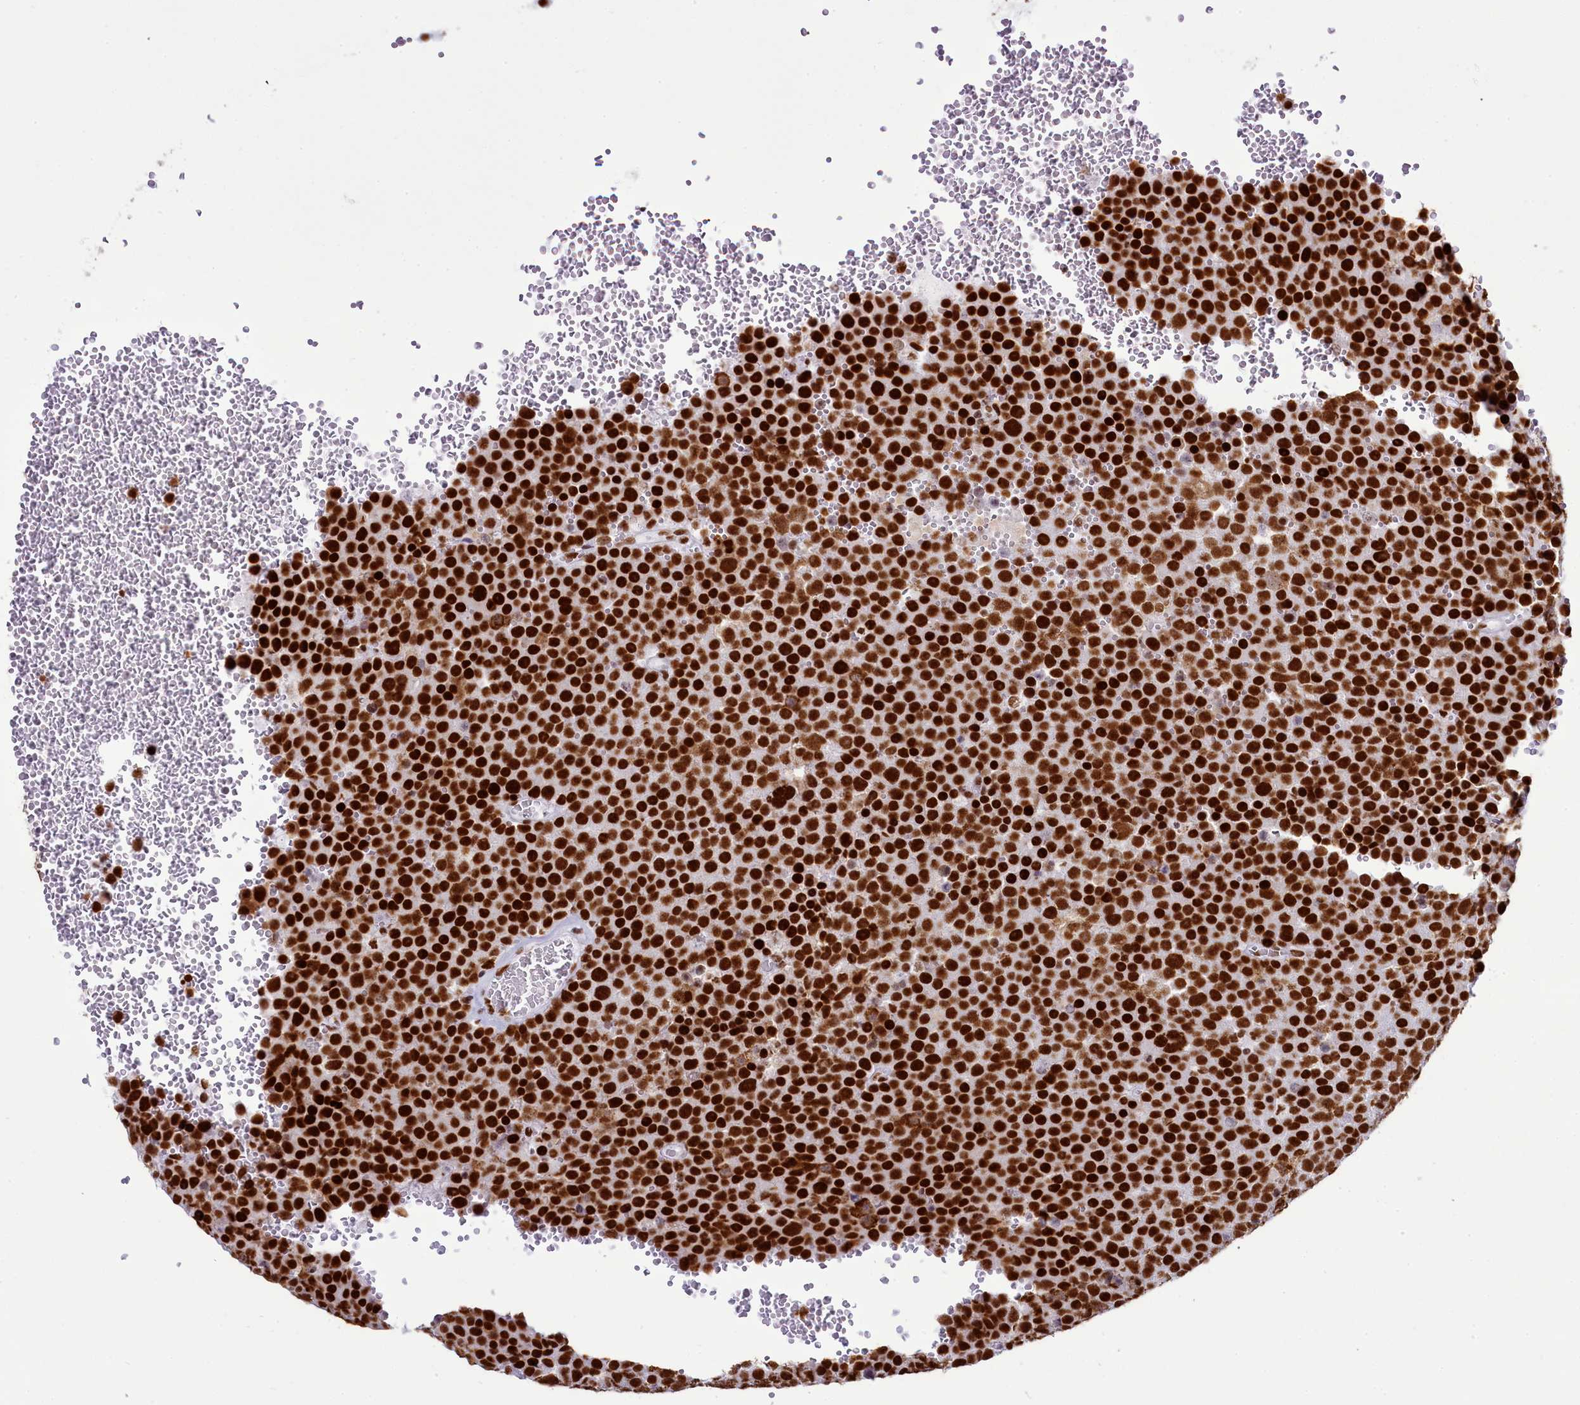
{"staining": {"intensity": "strong", "quantity": ">75%", "location": "nuclear"}, "tissue": "testis cancer", "cell_type": "Tumor cells", "image_type": "cancer", "snomed": [{"axis": "morphology", "description": "Seminoma, NOS"}, {"axis": "topography", "description": "Testis"}], "caption": "A brown stain shows strong nuclear expression of a protein in testis cancer (seminoma) tumor cells.", "gene": "RALY", "patient": {"sex": "male", "age": 71}}